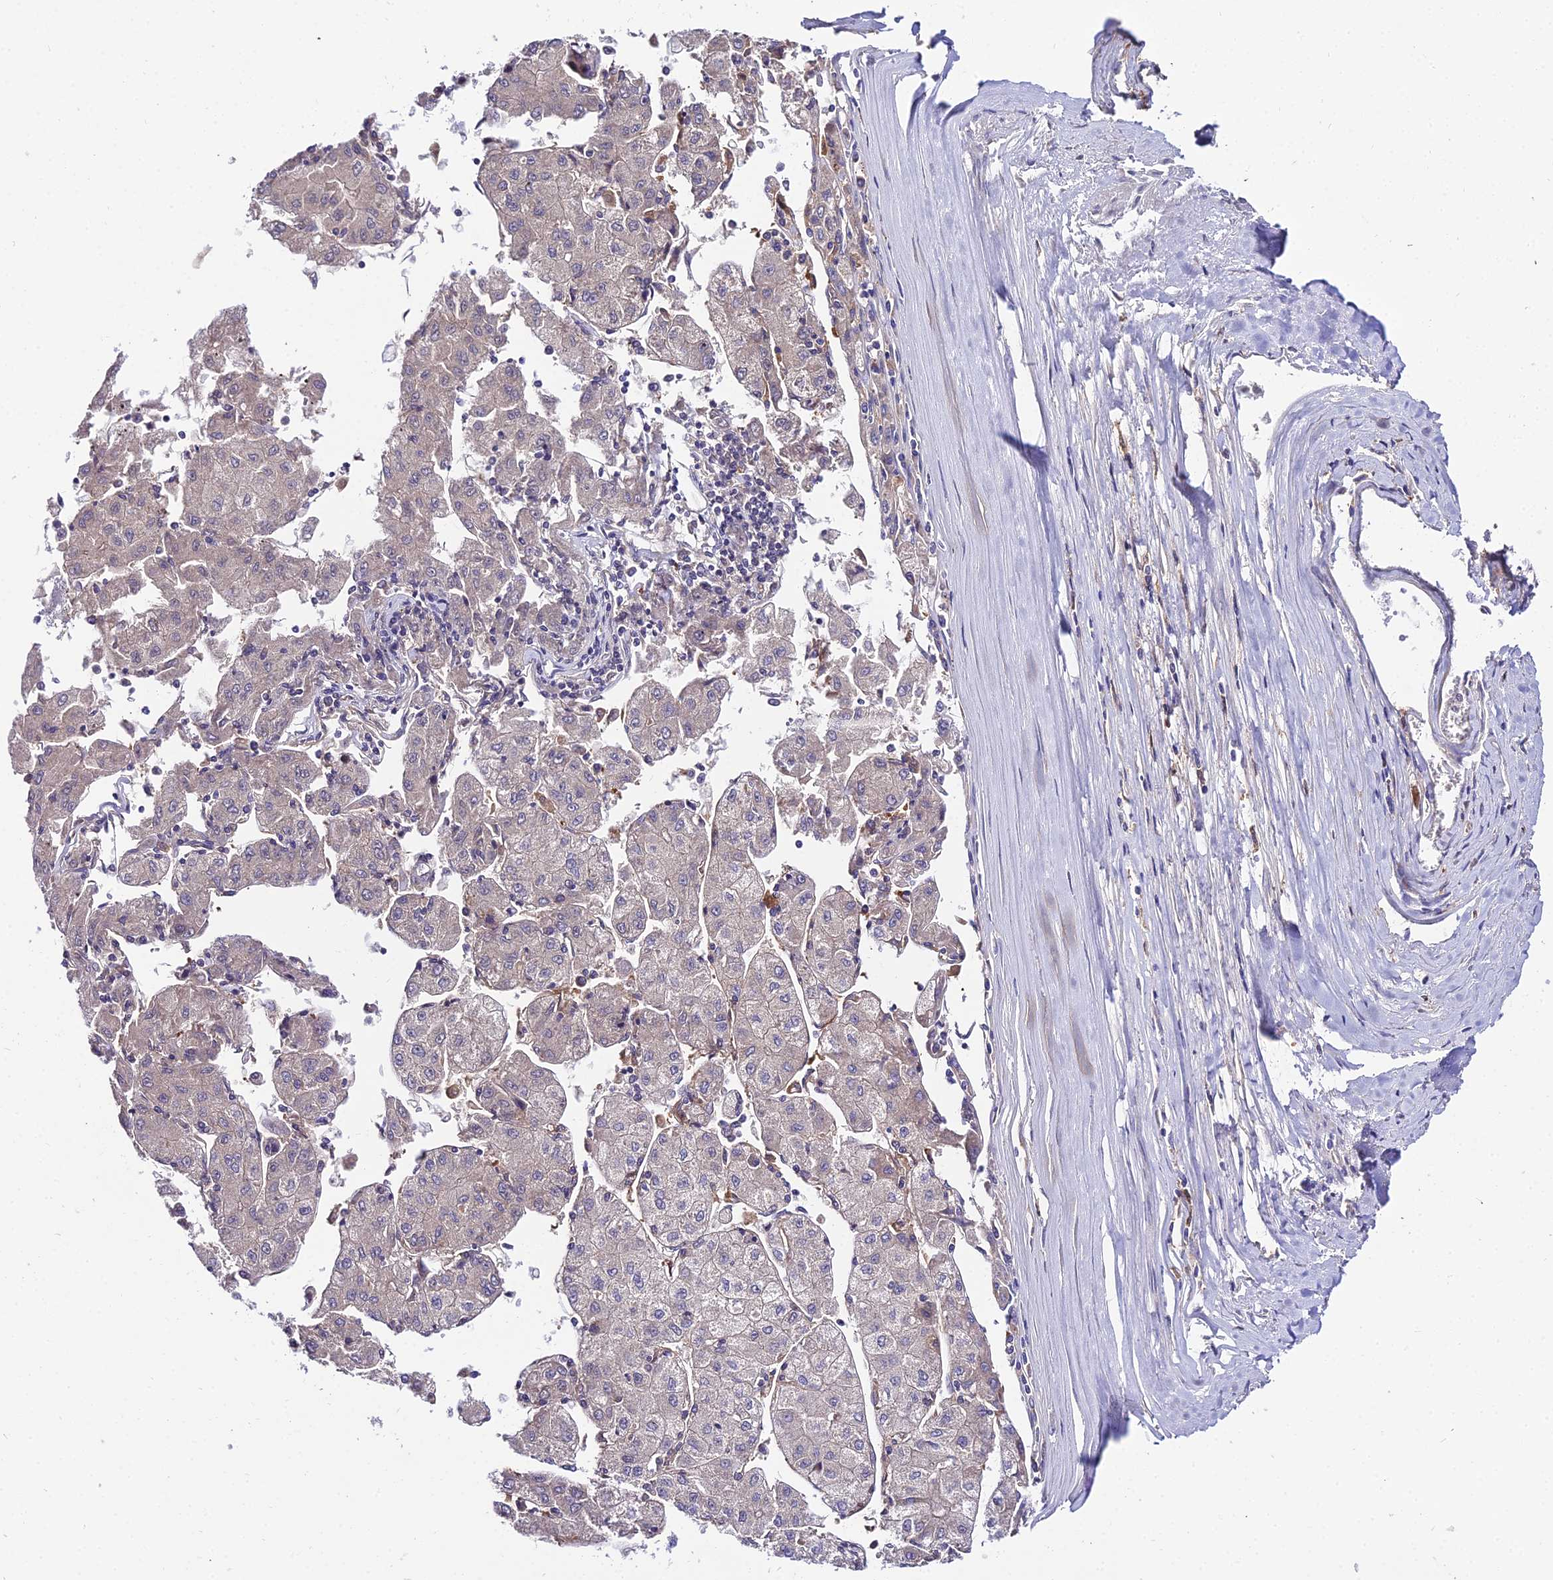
{"staining": {"intensity": "negative", "quantity": "none", "location": "none"}, "tissue": "liver cancer", "cell_type": "Tumor cells", "image_type": "cancer", "snomed": [{"axis": "morphology", "description": "Carcinoma, Hepatocellular, NOS"}, {"axis": "topography", "description": "Liver"}], "caption": "Hepatocellular carcinoma (liver) was stained to show a protein in brown. There is no significant expression in tumor cells.", "gene": "C2orf69", "patient": {"sex": "male", "age": 72}}